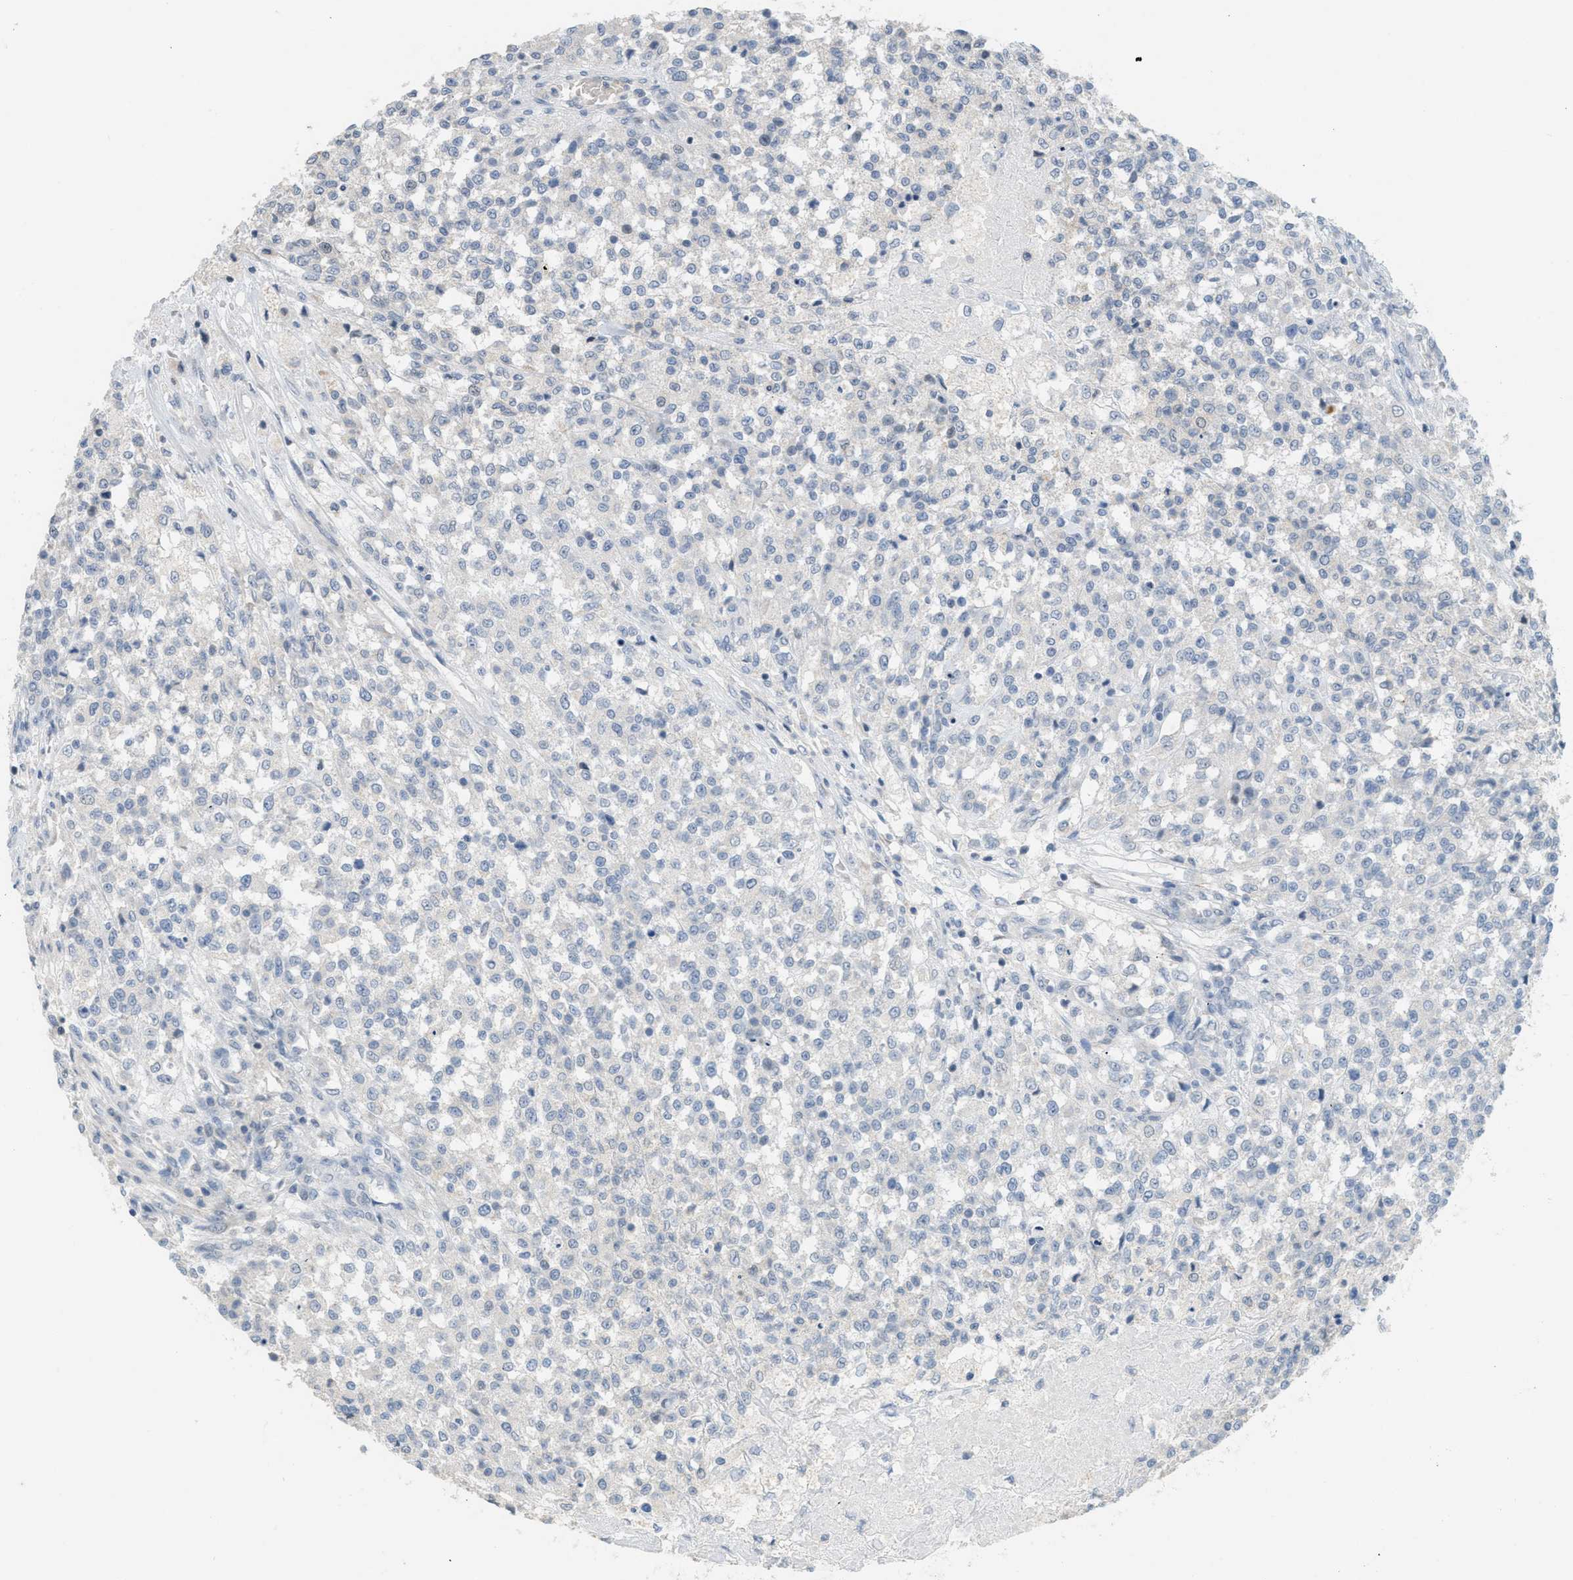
{"staining": {"intensity": "negative", "quantity": "none", "location": "none"}, "tissue": "testis cancer", "cell_type": "Tumor cells", "image_type": "cancer", "snomed": [{"axis": "morphology", "description": "Seminoma, NOS"}, {"axis": "topography", "description": "Testis"}], "caption": "Tumor cells are negative for brown protein staining in testis cancer.", "gene": "TXNDC2", "patient": {"sex": "male", "age": 59}}